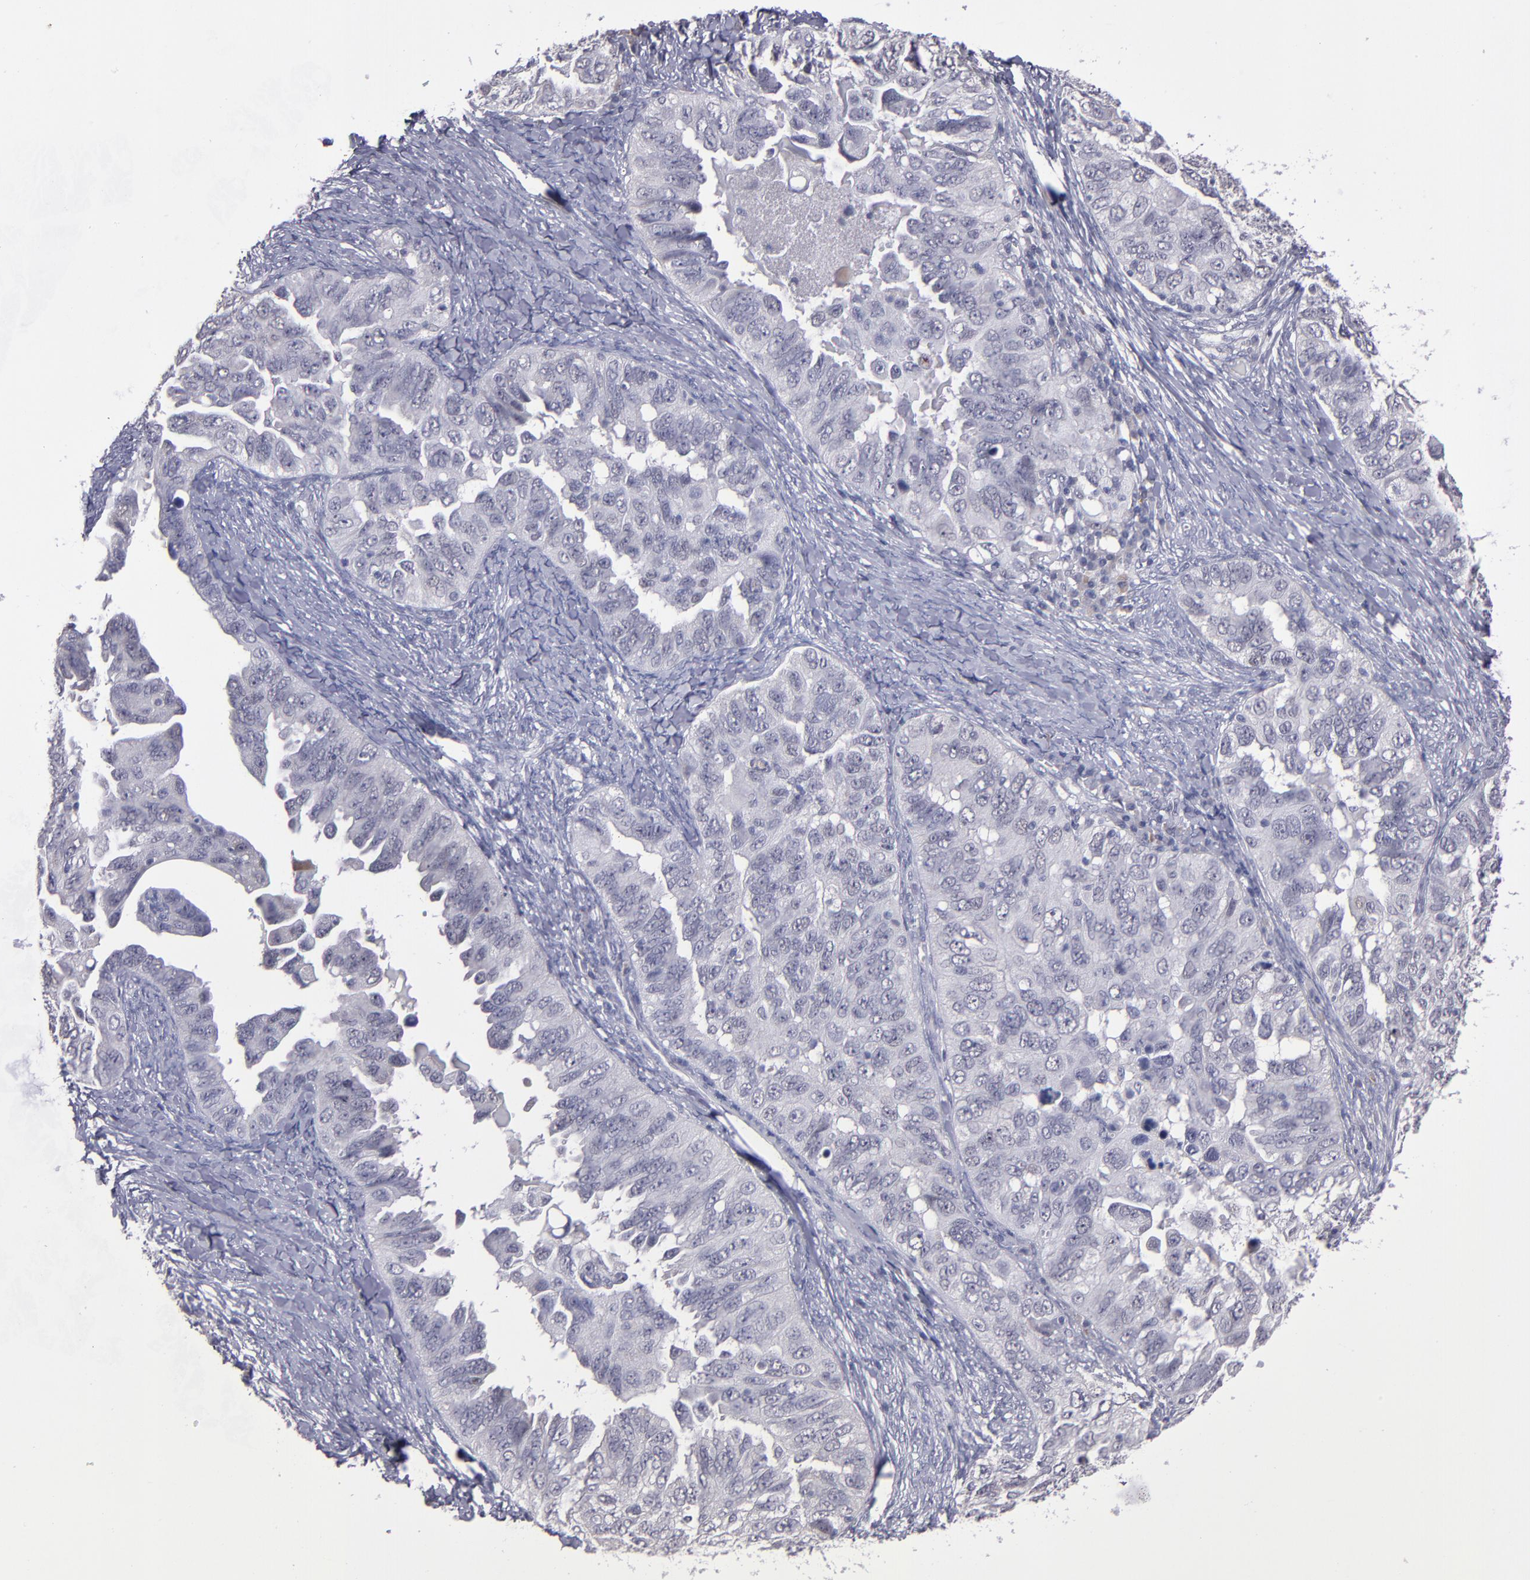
{"staining": {"intensity": "negative", "quantity": "none", "location": "none"}, "tissue": "ovarian cancer", "cell_type": "Tumor cells", "image_type": "cancer", "snomed": [{"axis": "morphology", "description": "Cystadenocarcinoma, serous, NOS"}, {"axis": "topography", "description": "Ovary"}], "caption": "DAB (3,3'-diaminobenzidine) immunohistochemical staining of human serous cystadenocarcinoma (ovarian) exhibits no significant expression in tumor cells.", "gene": "OTUB2", "patient": {"sex": "female", "age": 82}}